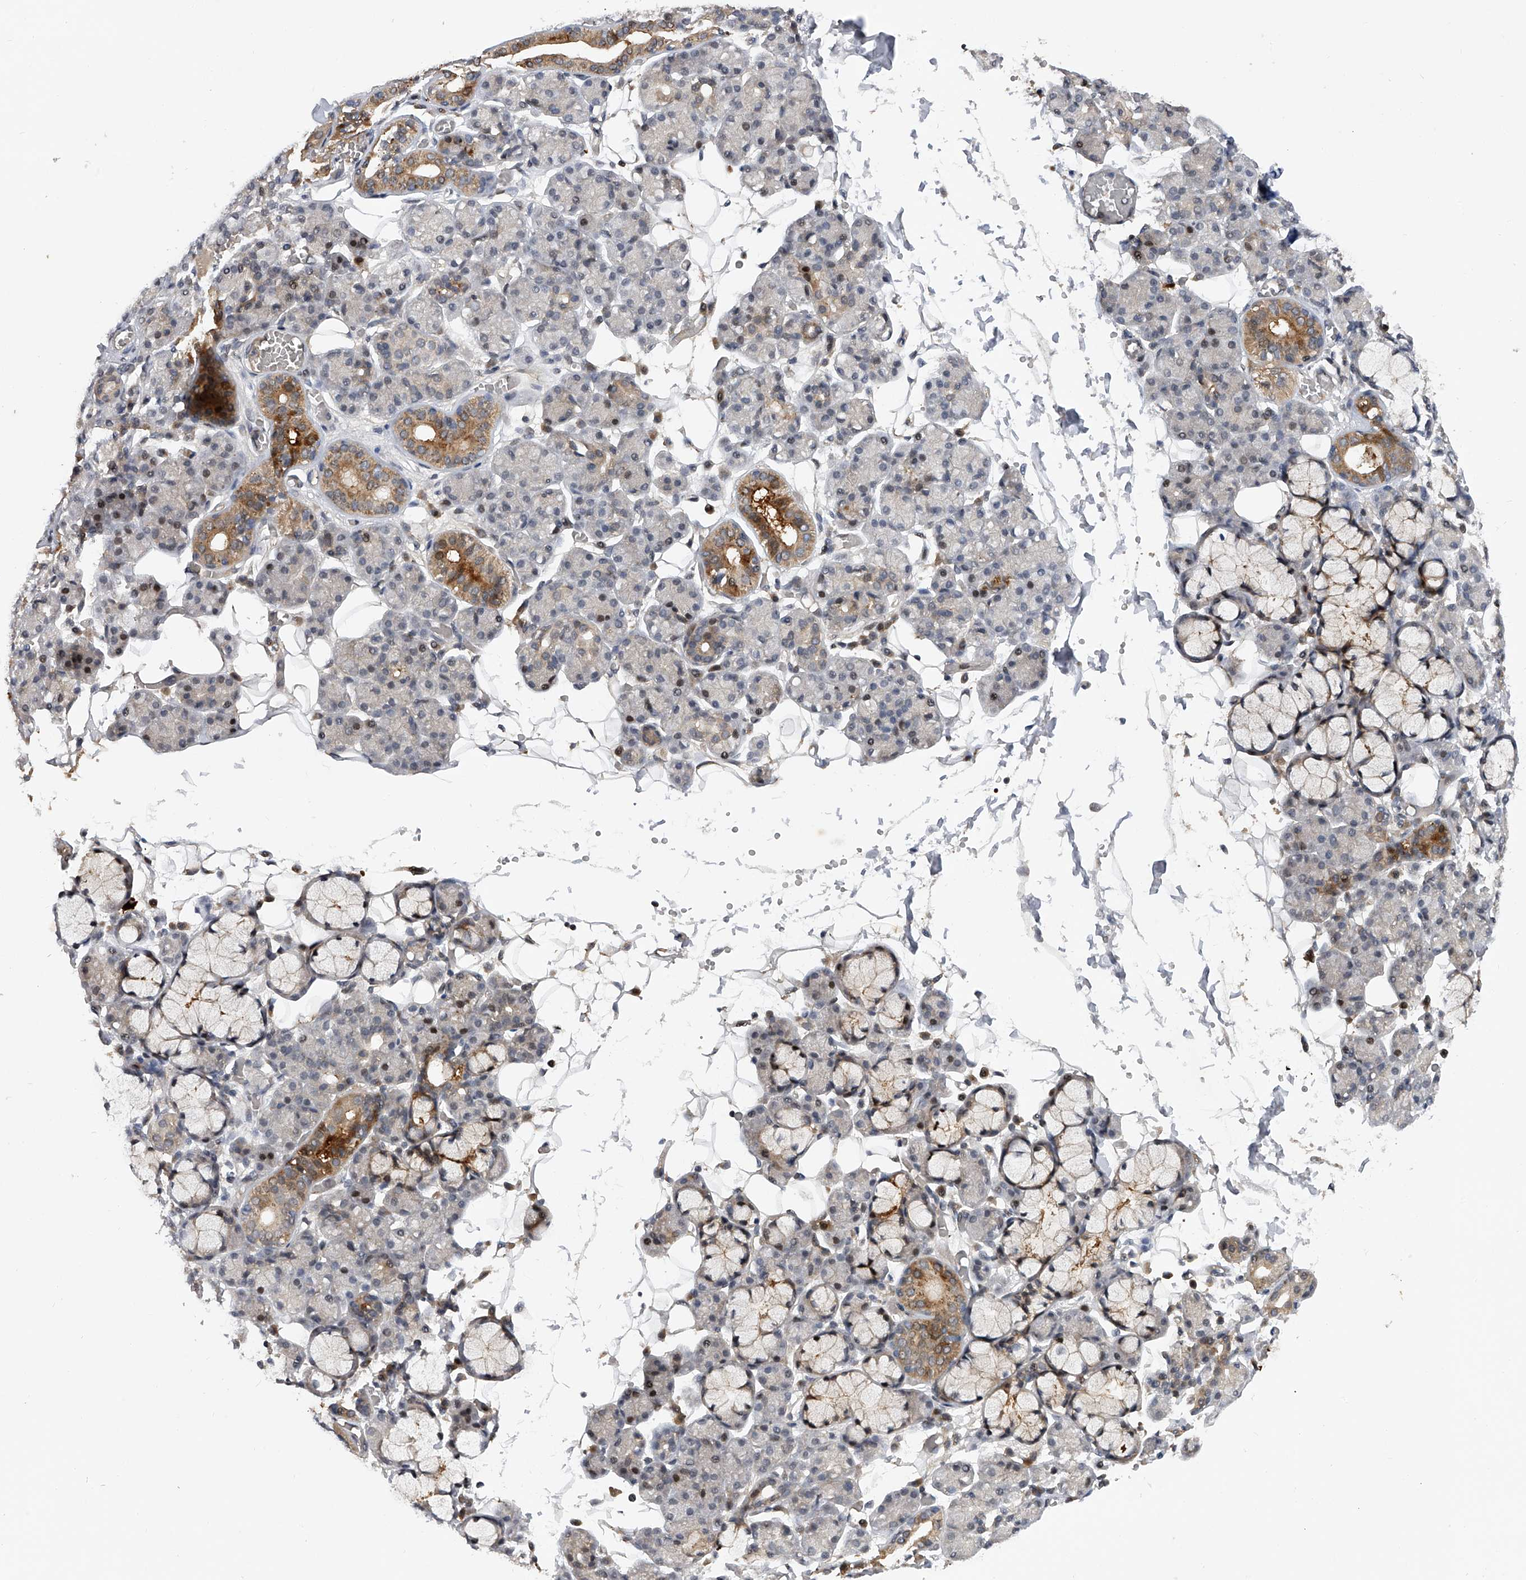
{"staining": {"intensity": "moderate", "quantity": "<25%", "location": "cytoplasmic/membranous"}, "tissue": "salivary gland", "cell_type": "Glandular cells", "image_type": "normal", "snomed": [{"axis": "morphology", "description": "Normal tissue, NOS"}, {"axis": "topography", "description": "Salivary gland"}], "caption": "Benign salivary gland was stained to show a protein in brown. There is low levels of moderate cytoplasmic/membranous expression in approximately <25% of glandular cells.", "gene": "RWDD2A", "patient": {"sex": "male", "age": 63}}